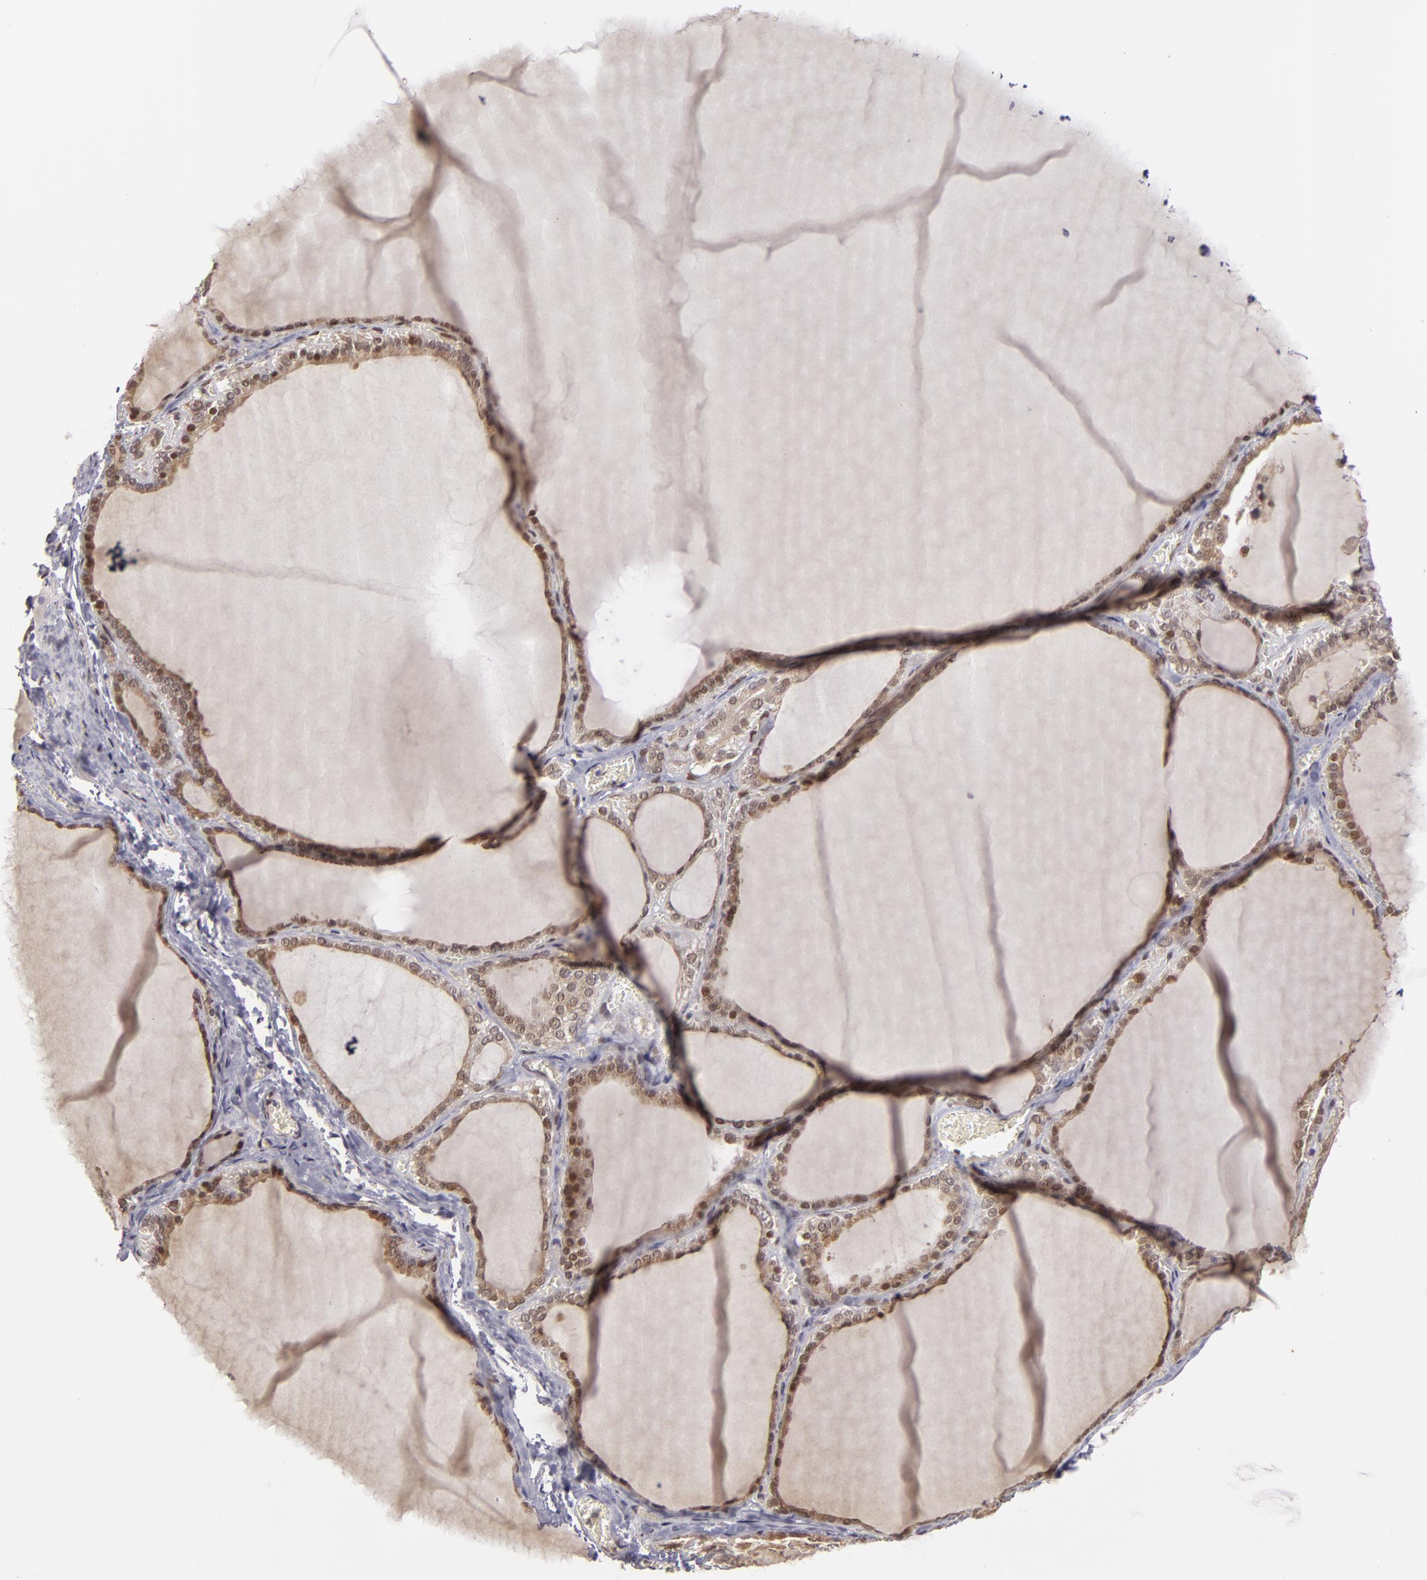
{"staining": {"intensity": "moderate", "quantity": "25%-75%", "location": "nuclear"}, "tissue": "thyroid gland", "cell_type": "Glandular cells", "image_type": "normal", "snomed": [{"axis": "morphology", "description": "Normal tissue, NOS"}, {"axis": "topography", "description": "Thyroid gland"}], "caption": "Protein staining by immunohistochemistry exhibits moderate nuclear expression in about 25%-75% of glandular cells in benign thyroid gland.", "gene": "ZNF133", "patient": {"sex": "female", "age": 55}}